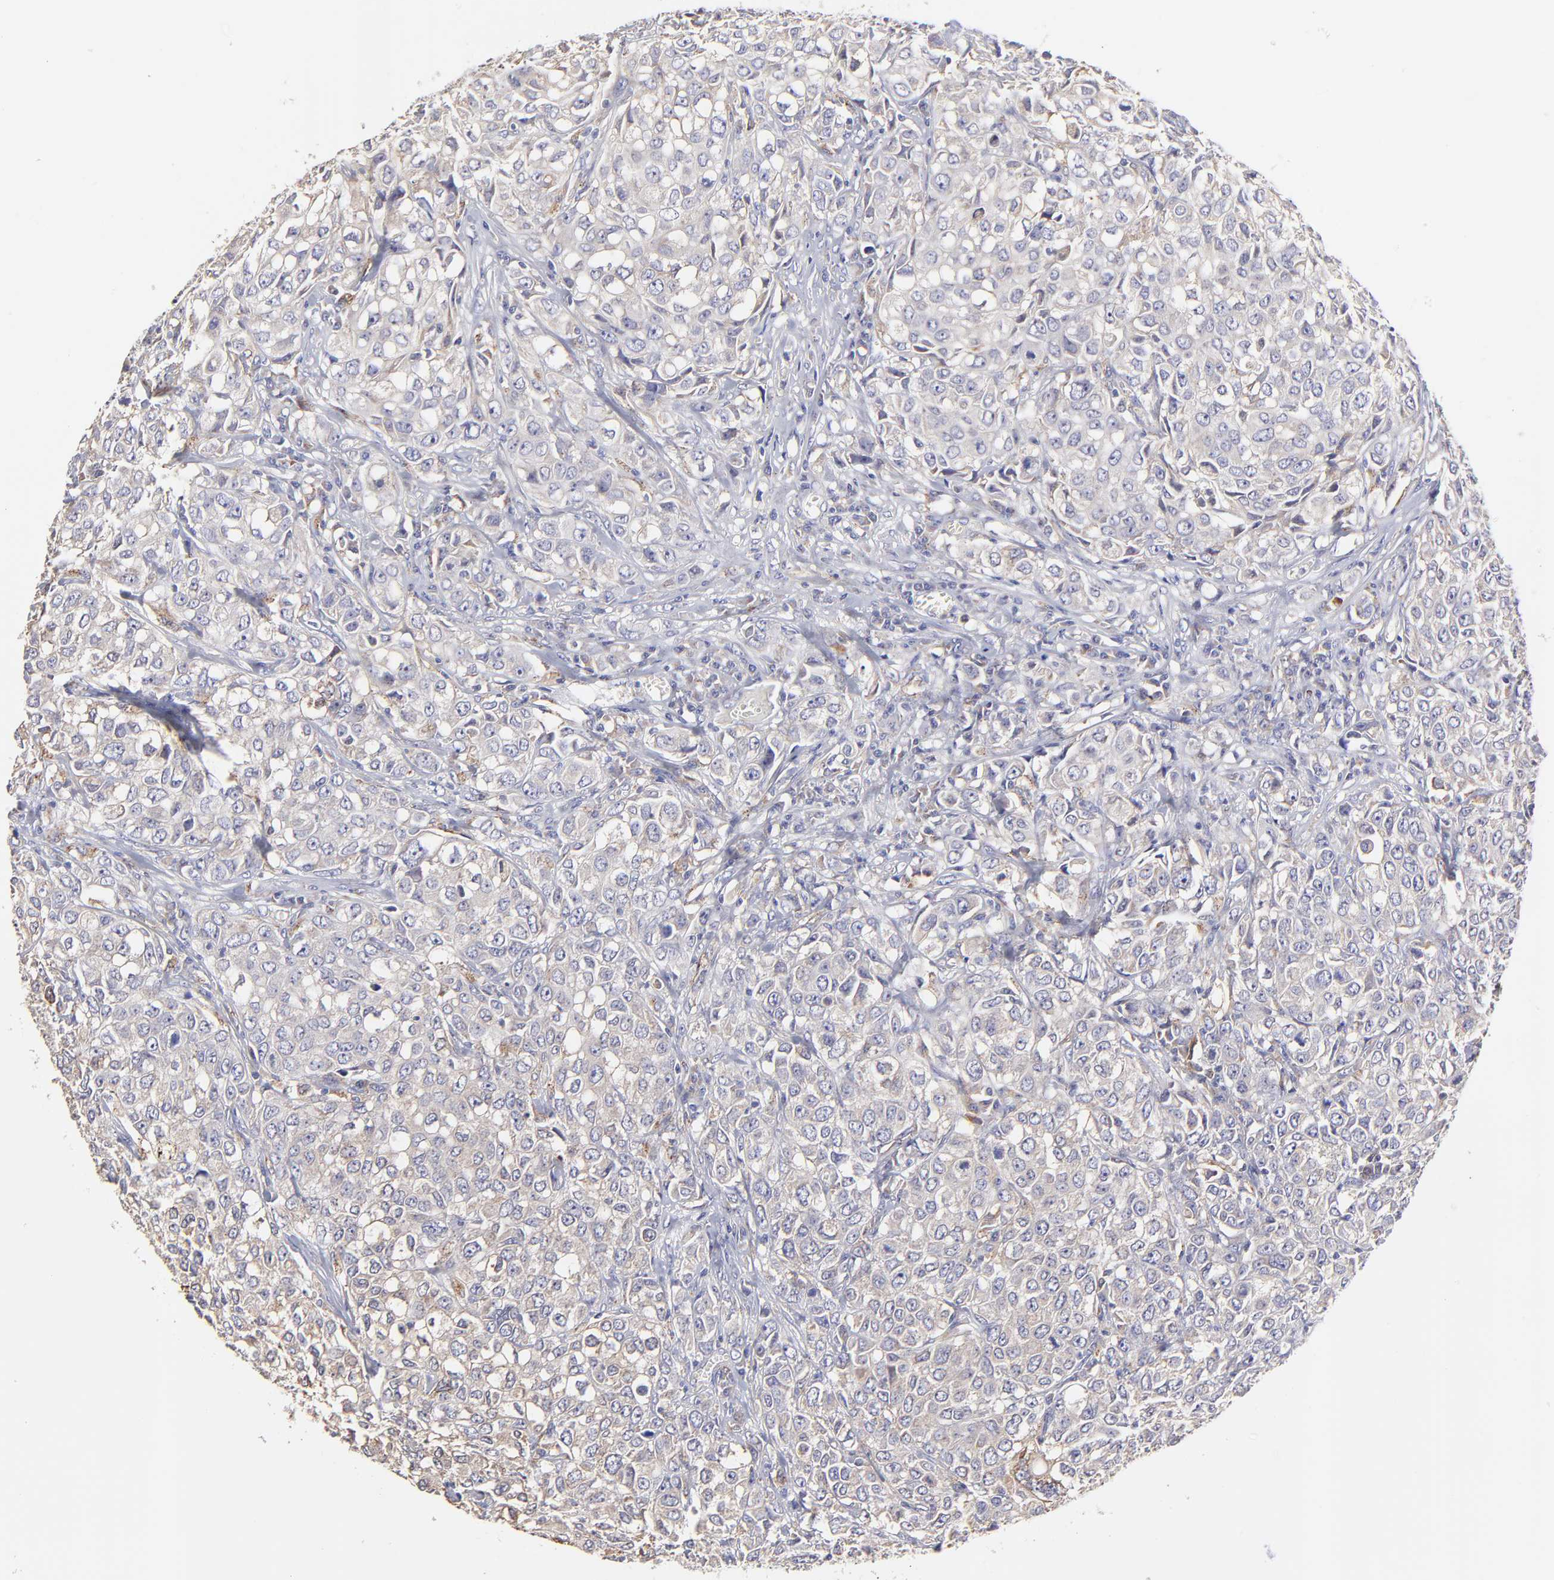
{"staining": {"intensity": "weak", "quantity": "25%-75%", "location": "cytoplasmic/membranous"}, "tissue": "urothelial cancer", "cell_type": "Tumor cells", "image_type": "cancer", "snomed": [{"axis": "morphology", "description": "Urothelial carcinoma, High grade"}, {"axis": "topography", "description": "Urinary bladder"}], "caption": "Urothelial carcinoma (high-grade) stained for a protein (brown) demonstrates weak cytoplasmic/membranous positive expression in about 25%-75% of tumor cells.", "gene": "GCSAM", "patient": {"sex": "female", "age": 75}}